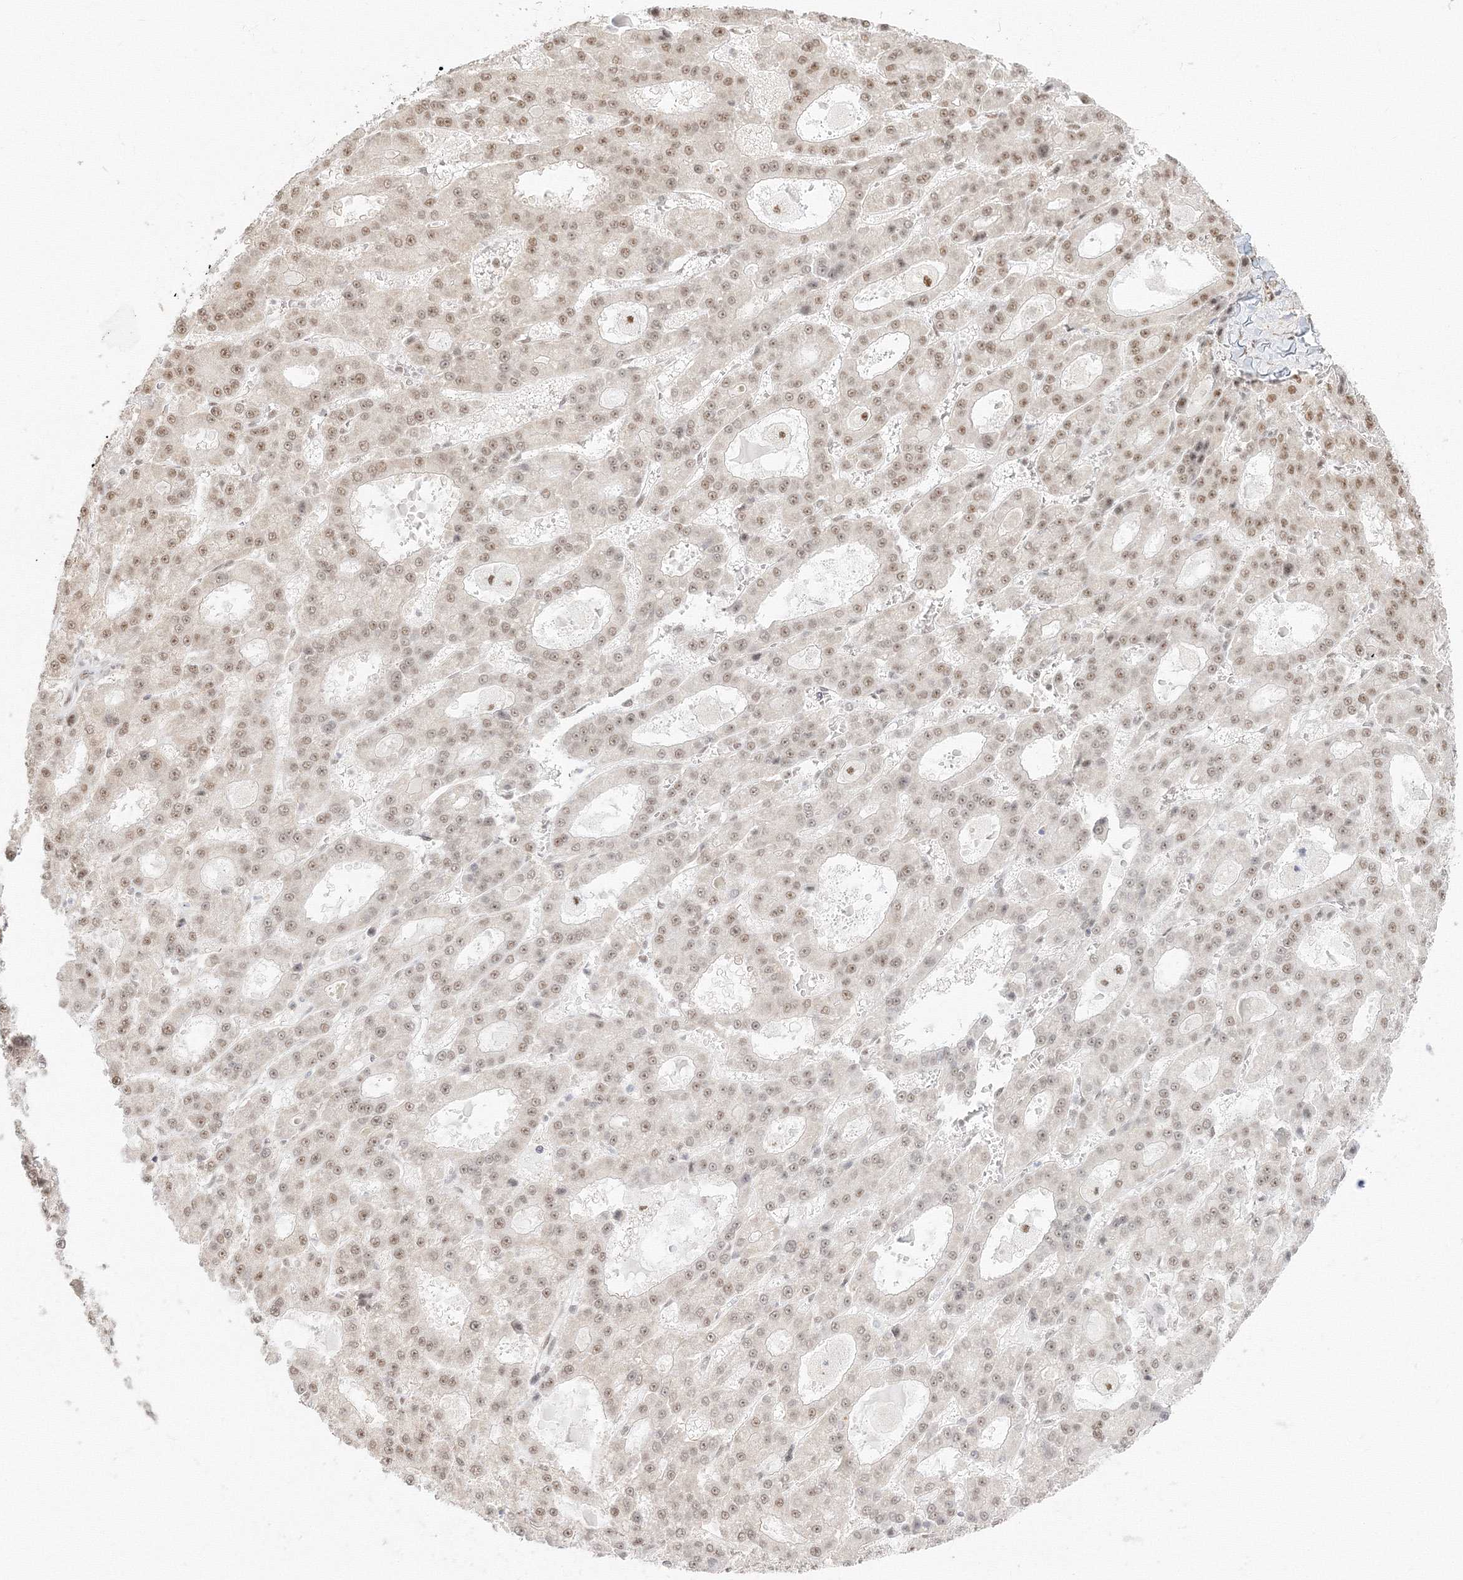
{"staining": {"intensity": "moderate", "quantity": ">75%", "location": "nuclear"}, "tissue": "liver cancer", "cell_type": "Tumor cells", "image_type": "cancer", "snomed": [{"axis": "morphology", "description": "Carcinoma, Hepatocellular, NOS"}, {"axis": "topography", "description": "Liver"}], "caption": "Immunohistochemical staining of liver cancer reveals medium levels of moderate nuclear protein positivity in about >75% of tumor cells.", "gene": "PPP4R2", "patient": {"sex": "male", "age": 70}}